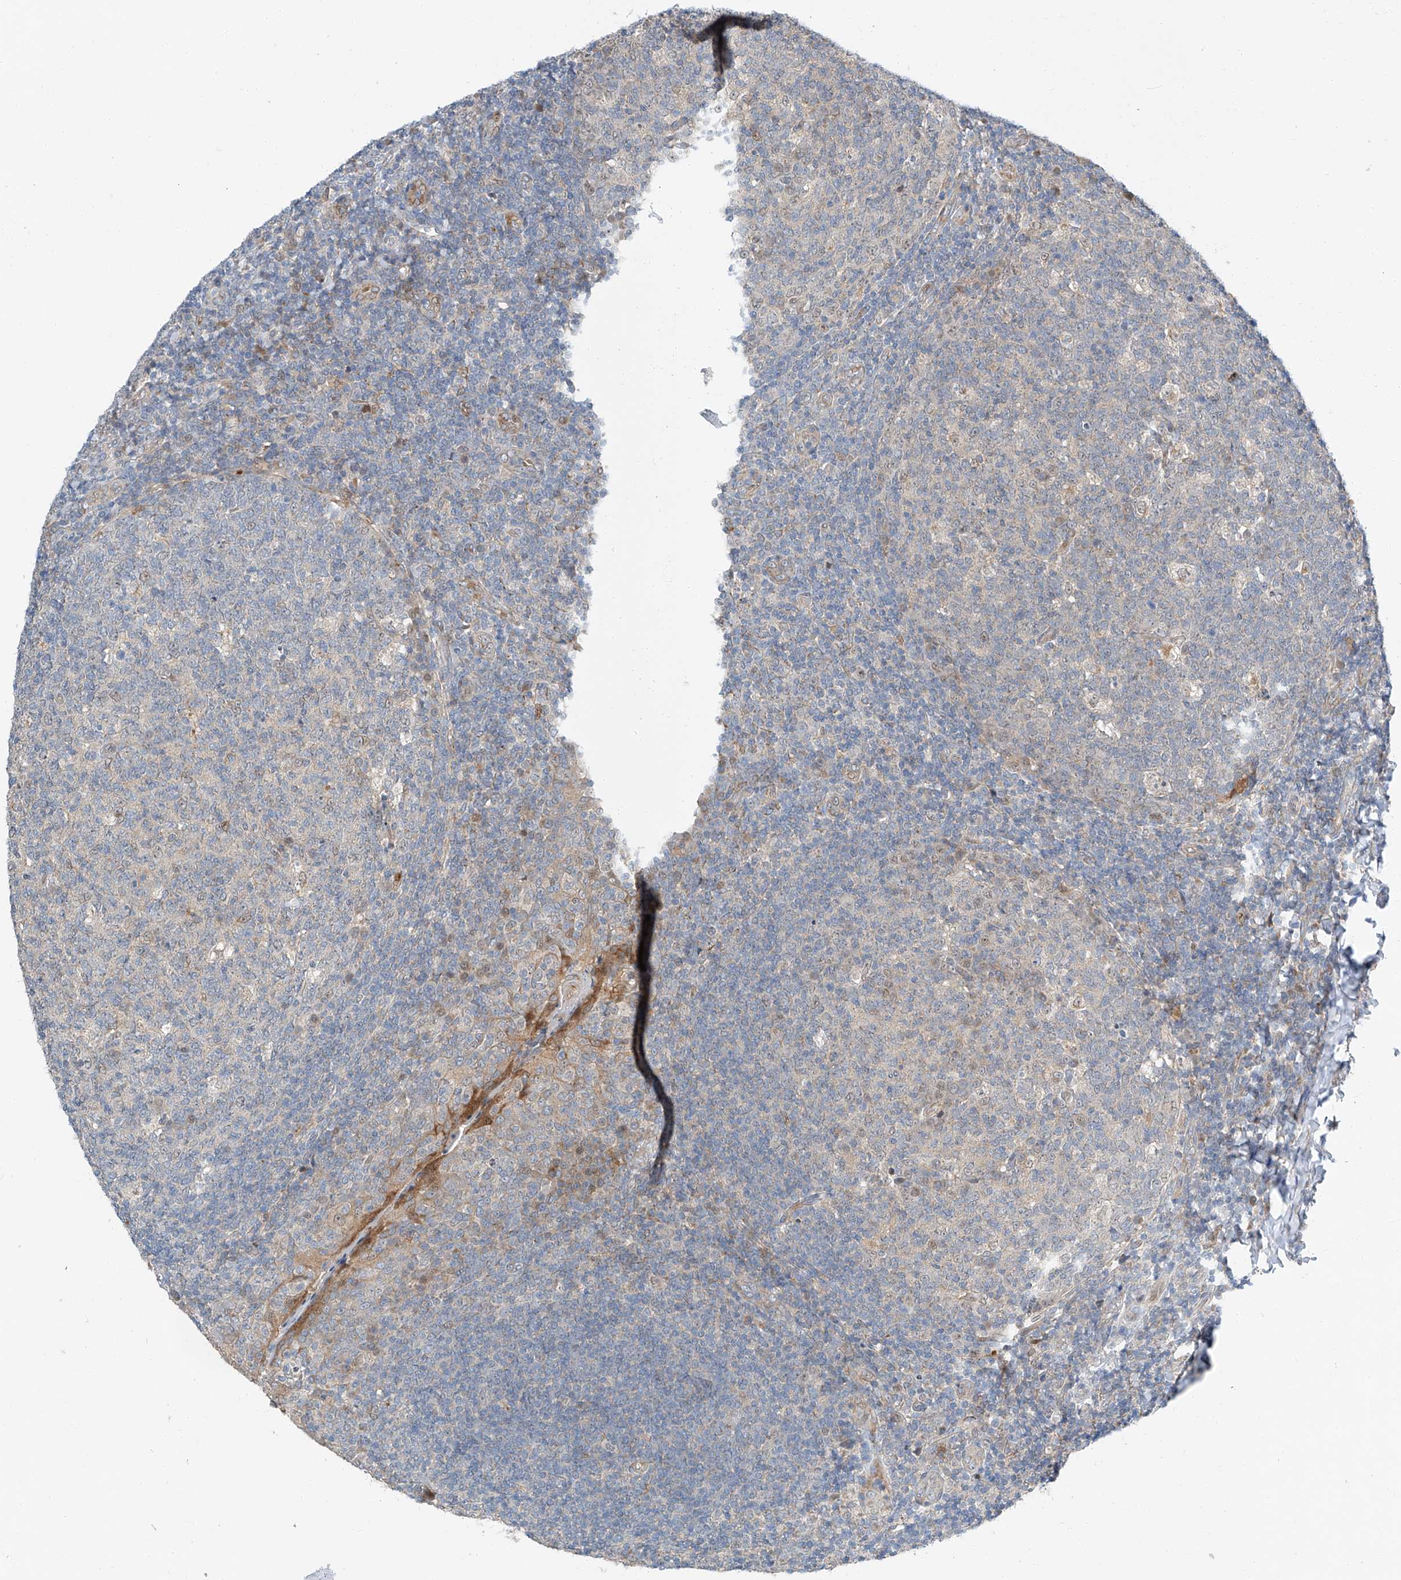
{"staining": {"intensity": "negative", "quantity": "none", "location": "none"}, "tissue": "tonsil", "cell_type": "Germinal center cells", "image_type": "normal", "snomed": [{"axis": "morphology", "description": "Normal tissue, NOS"}, {"axis": "topography", "description": "Tonsil"}], "caption": "Immunohistochemistry (IHC) of unremarkable tonsil exhibits no expression in germinal center cells. The staining is performed using DAB (3,3'-diaminobenzidine) brown chromogen with nuclei counter-stained in using hematoxylin.", "gene": "CLDND1", "patient": {"sex": "female", "age": 19}}